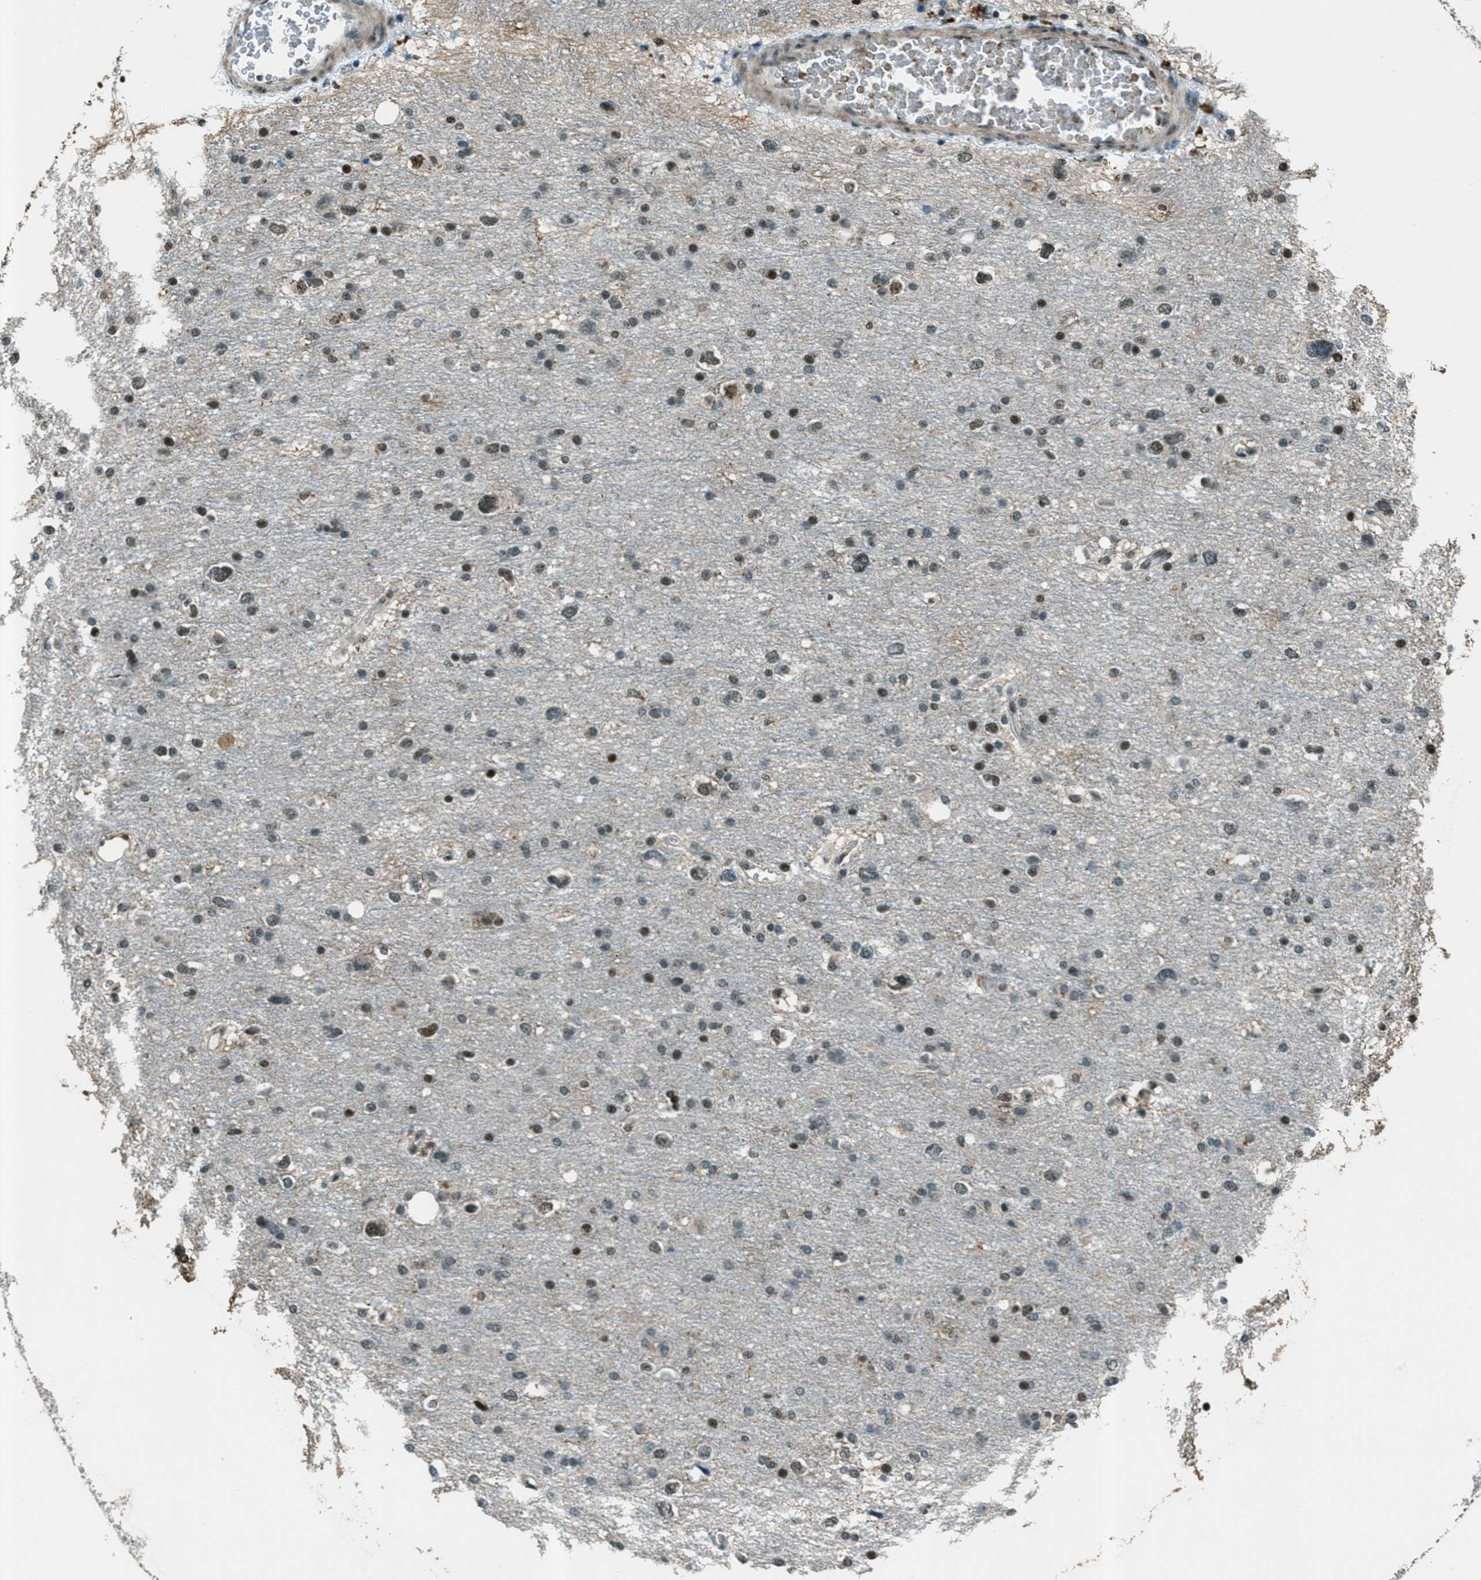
{"staining": {"intensity": "moderate", "quantity": "<25%", "location": "nuclear"}, "tissue": "glioma", "cell_type": "Tumor cells", "image_type": "cancer", "snomed": [{"axis": "morphology", "description": "Glioma, malignant, Low grade"}, {"axis": "topography", "description": "Brain"}], "caption": "The micrograph shows staining of malignant glioma (low-grade), revealing moderate nuclear protein positivity (brown color) within tumor cells.", "gene": "TARDBP", "patient": {"sex": "female", "age": 37}}